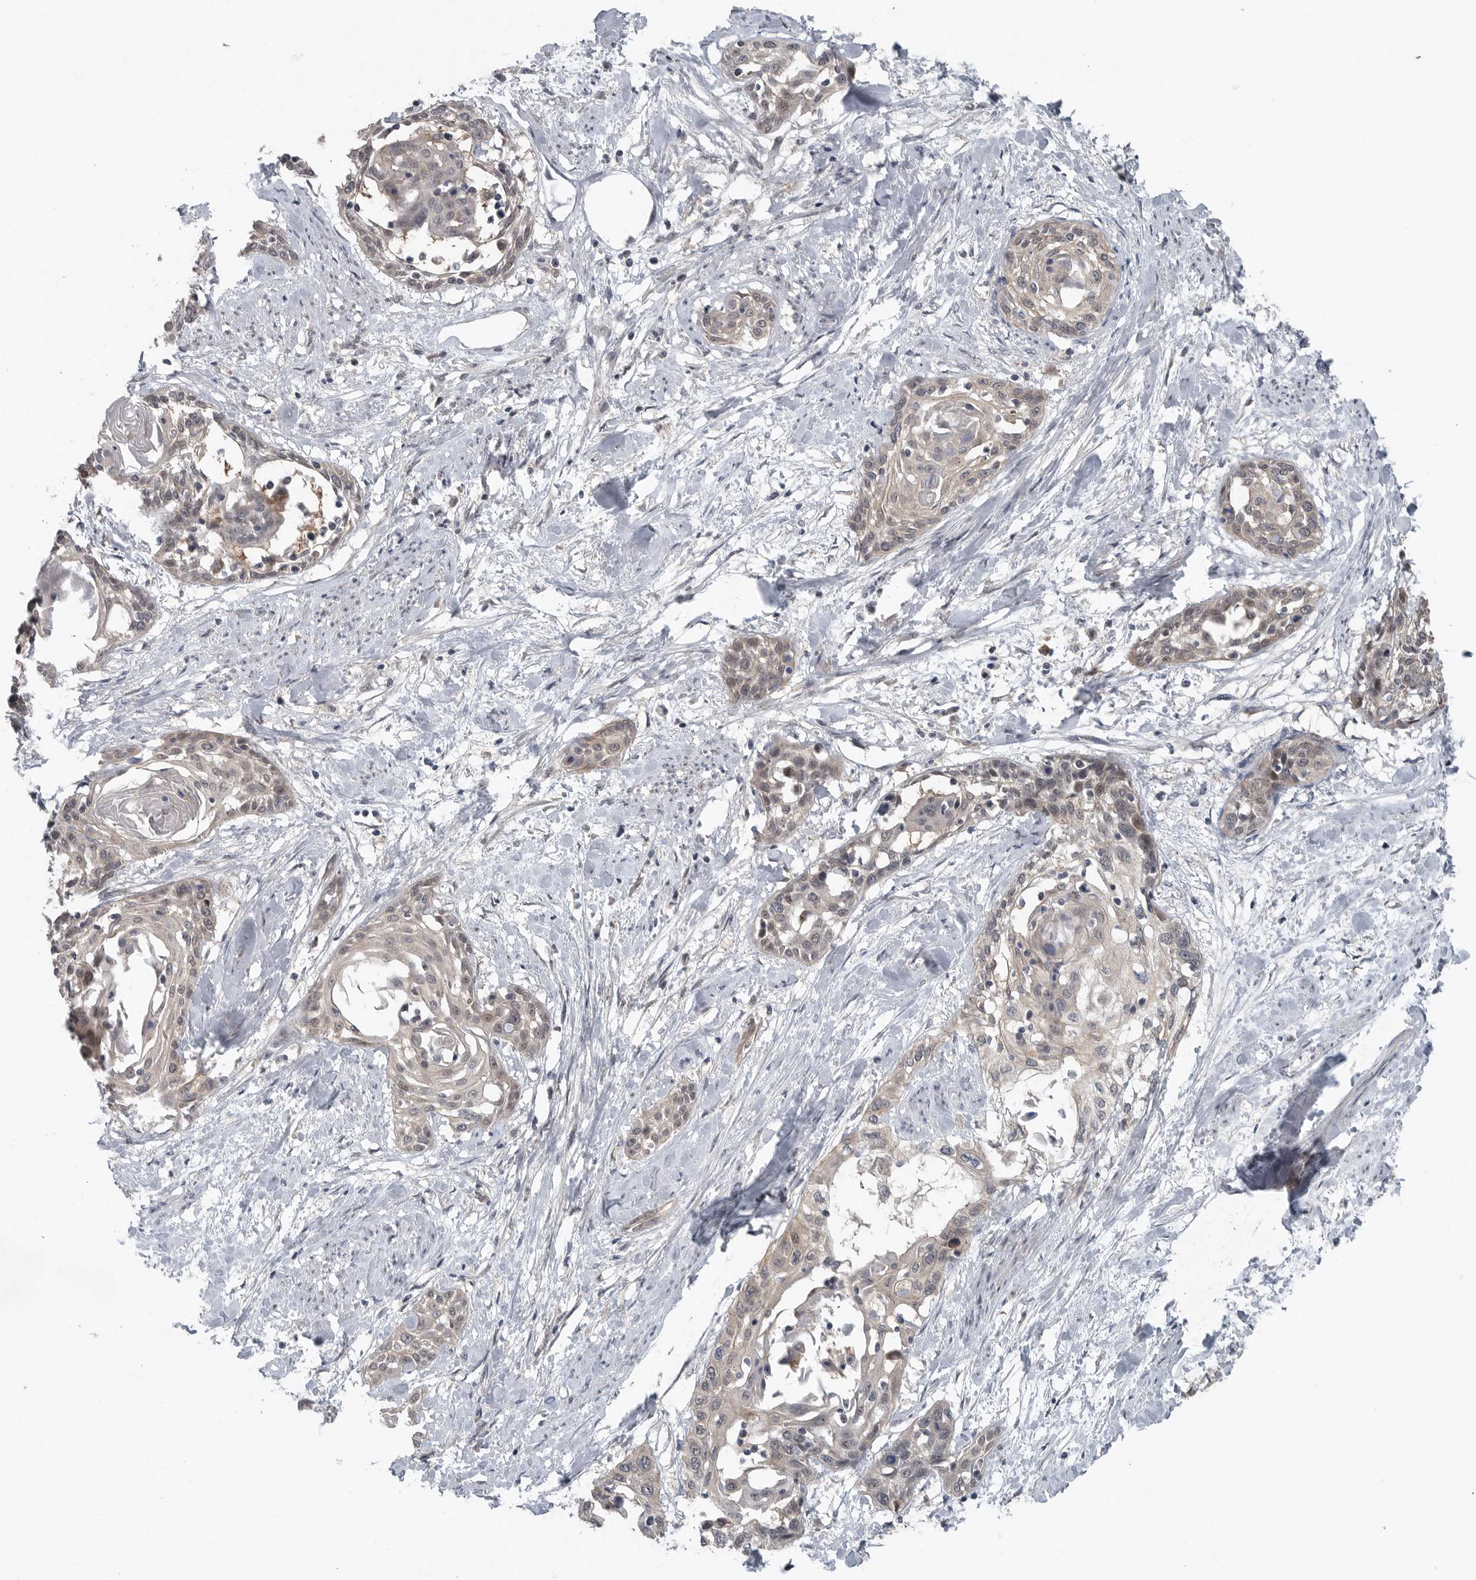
{"staining": {"intensity": "weak", "quantity": ">75%", "location": "cytoplasmic/membranous"}, "tissue": "cervical cancer", "cell_type": "Tumor cells", "image_type": "cancer", "snomed": [{"axis": "morphology", "description": "Squamous cell carcinoma, NOS"}, {"axis": "topography", "description": "Cervix"}], "caption": "Cervical squamous cell carcinoma was stained to show a protein in brown. There is low levels of weak cytoplasmic/membranous staining in approximately >75% of tumor cells. The staining was performed using DAB, with brown indicating positive protein expression. Nuclei are stained blue with hematoxylin.", "gene": "SCP2", "patient": {"sex": "female", "age": 57}}